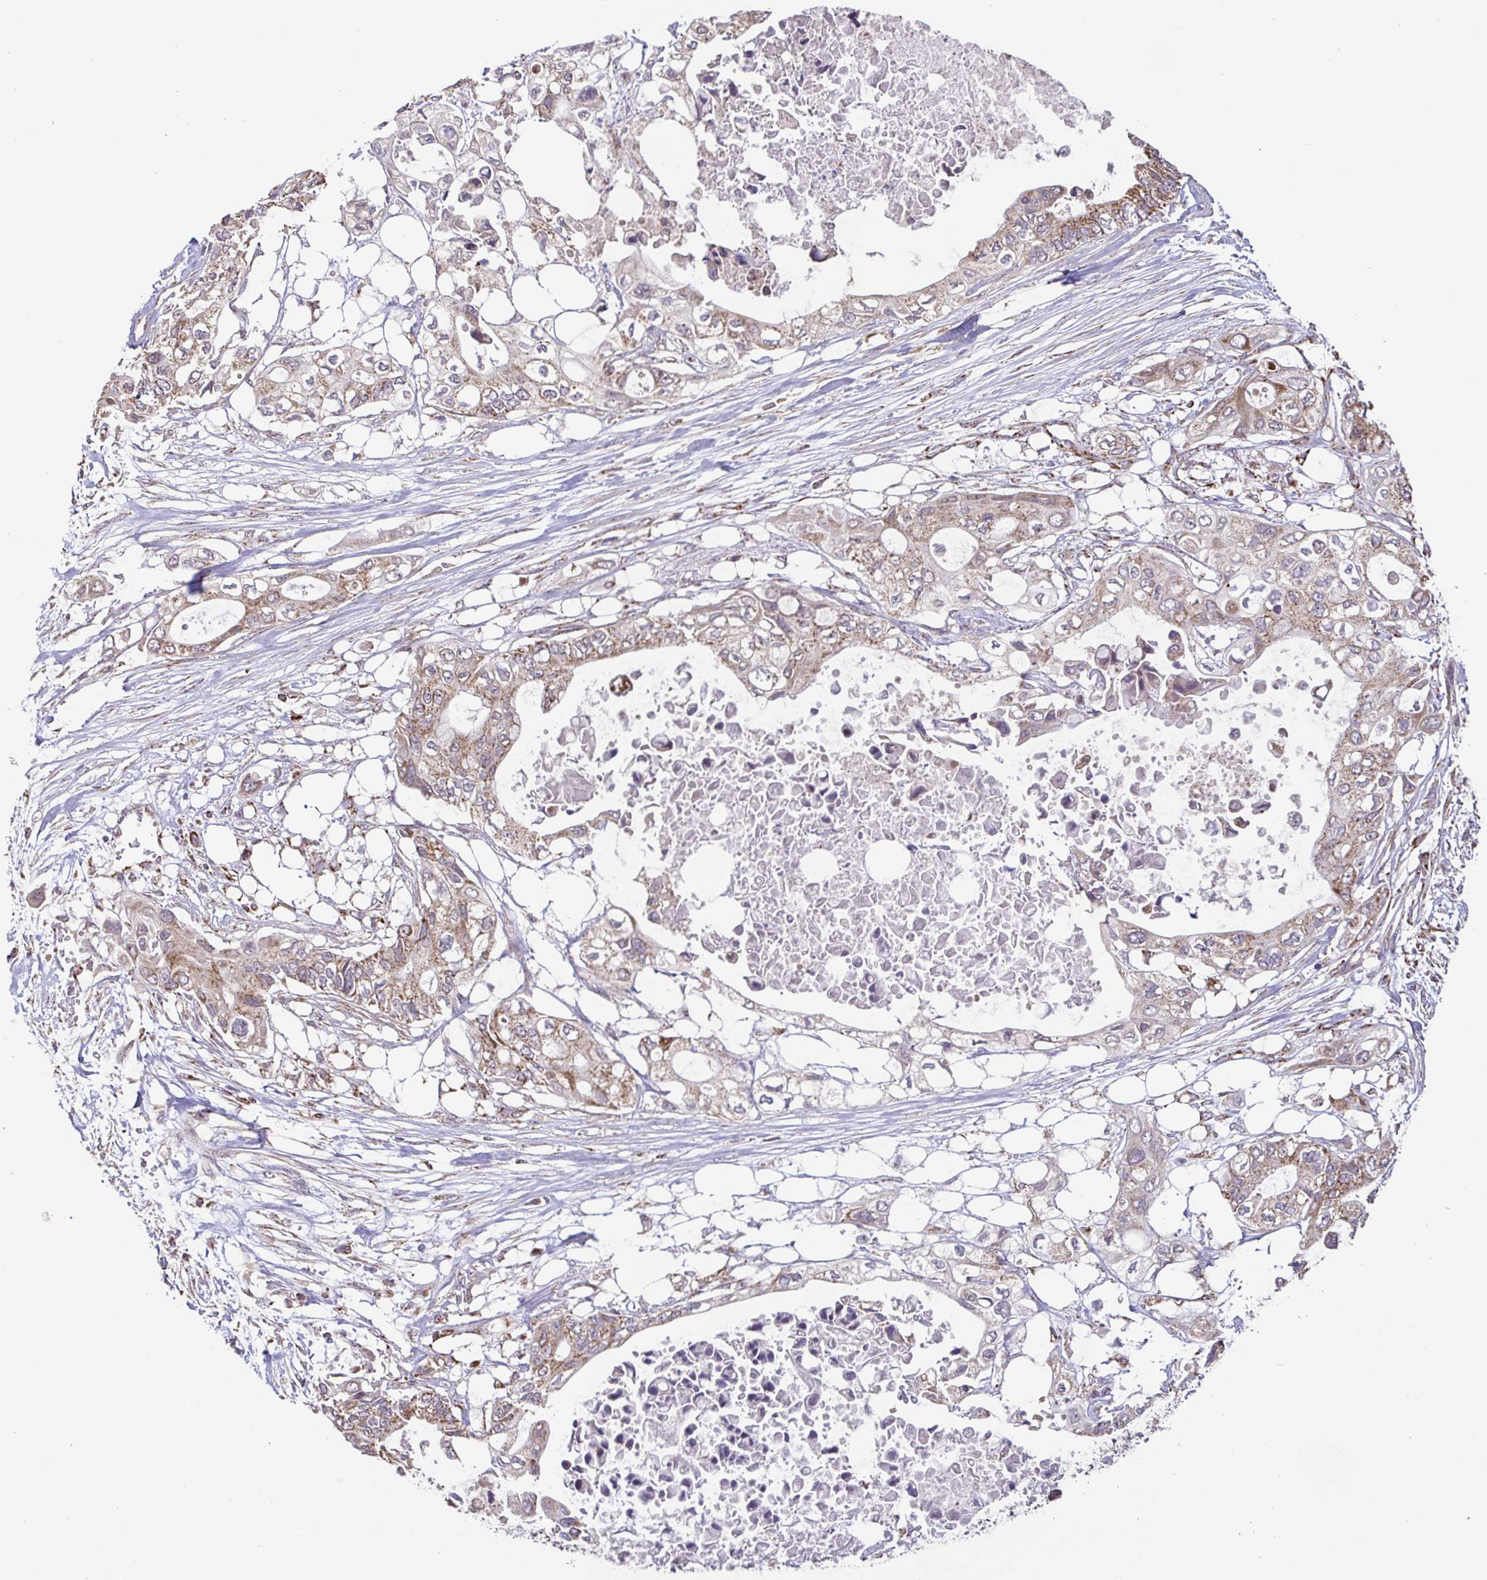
{"staining": {"intensity": "weak", "quantity": ">75%", "location": "cytoplasmic/membranous"}, "tissue": "pancreatic cancer", "cell_type": "Tumor cells", "image_type": "cancer", "snomed": [{"axis": "morphology", "description": "Adenocarcinoma, NOS"}, {"axis": "topography", "description": "Pancreas"}], "caption": "A micrograph of pancreatic adenocarcinoma stained for a protein displays weak cytoplasmic/membranous brown staining in tumor cells. (brown staining indicates protein expression, while blue staining denotes nuclei).", "gene": "DIP2B", "patient": {"sex": "female", "age": 63}}